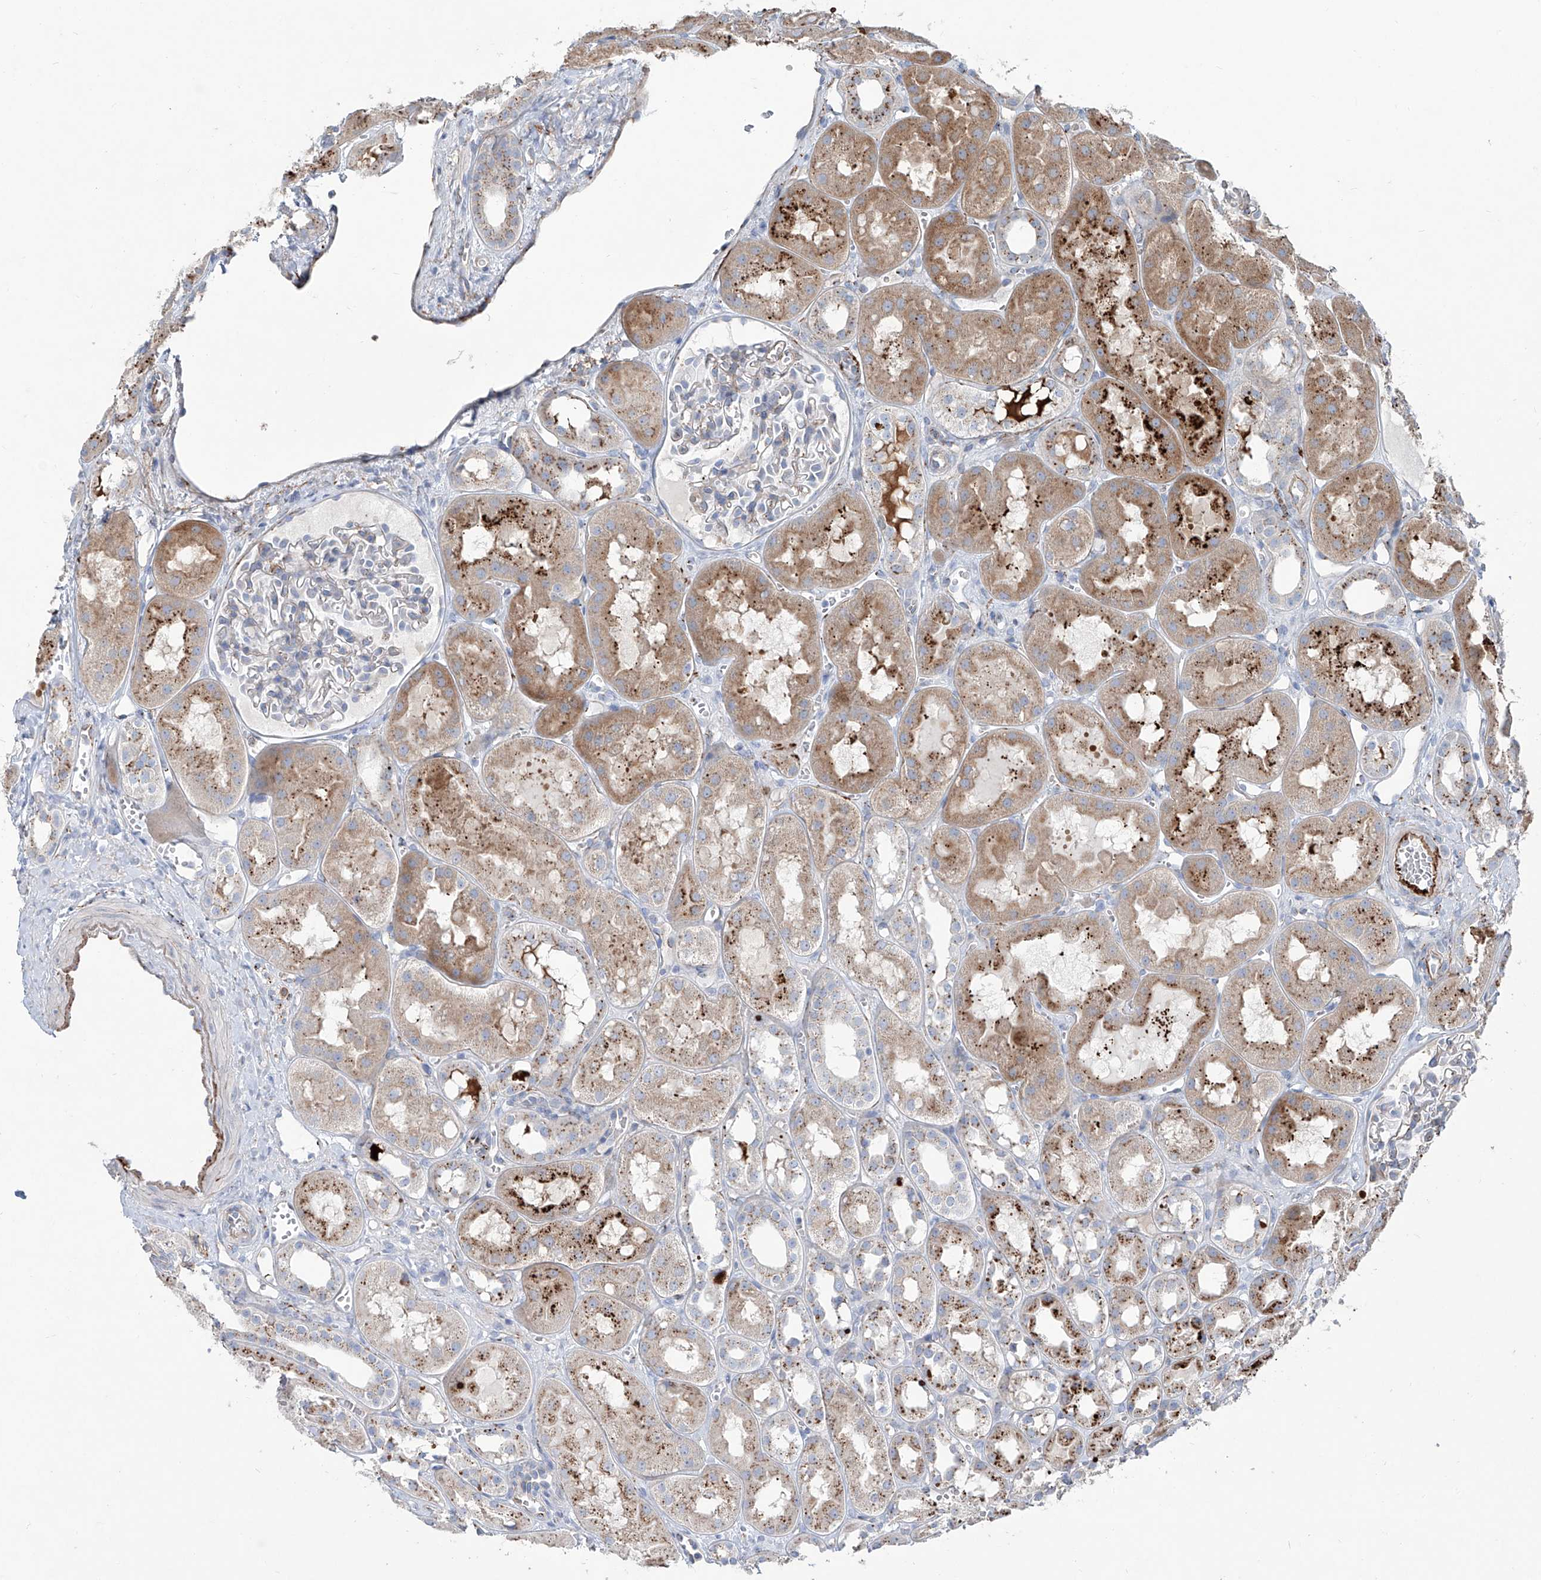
{"staining": {"intensity": "negative", "quantity": "none", "location": "none"}, "tissue": "kidney", "cell_type": "Cells in glomeruli", "image_type": "normal", "snomed": [{"axis": "morphology", "description": "Normal tissue, NOS"}, {"axis": "topography", "description": "Kidney"}], "caption": "The micrograph reveals no staining of cells in glomeruli in benign kidney.", "gene": "CDH5", "patient": {"sex": "male", "age": 16}}